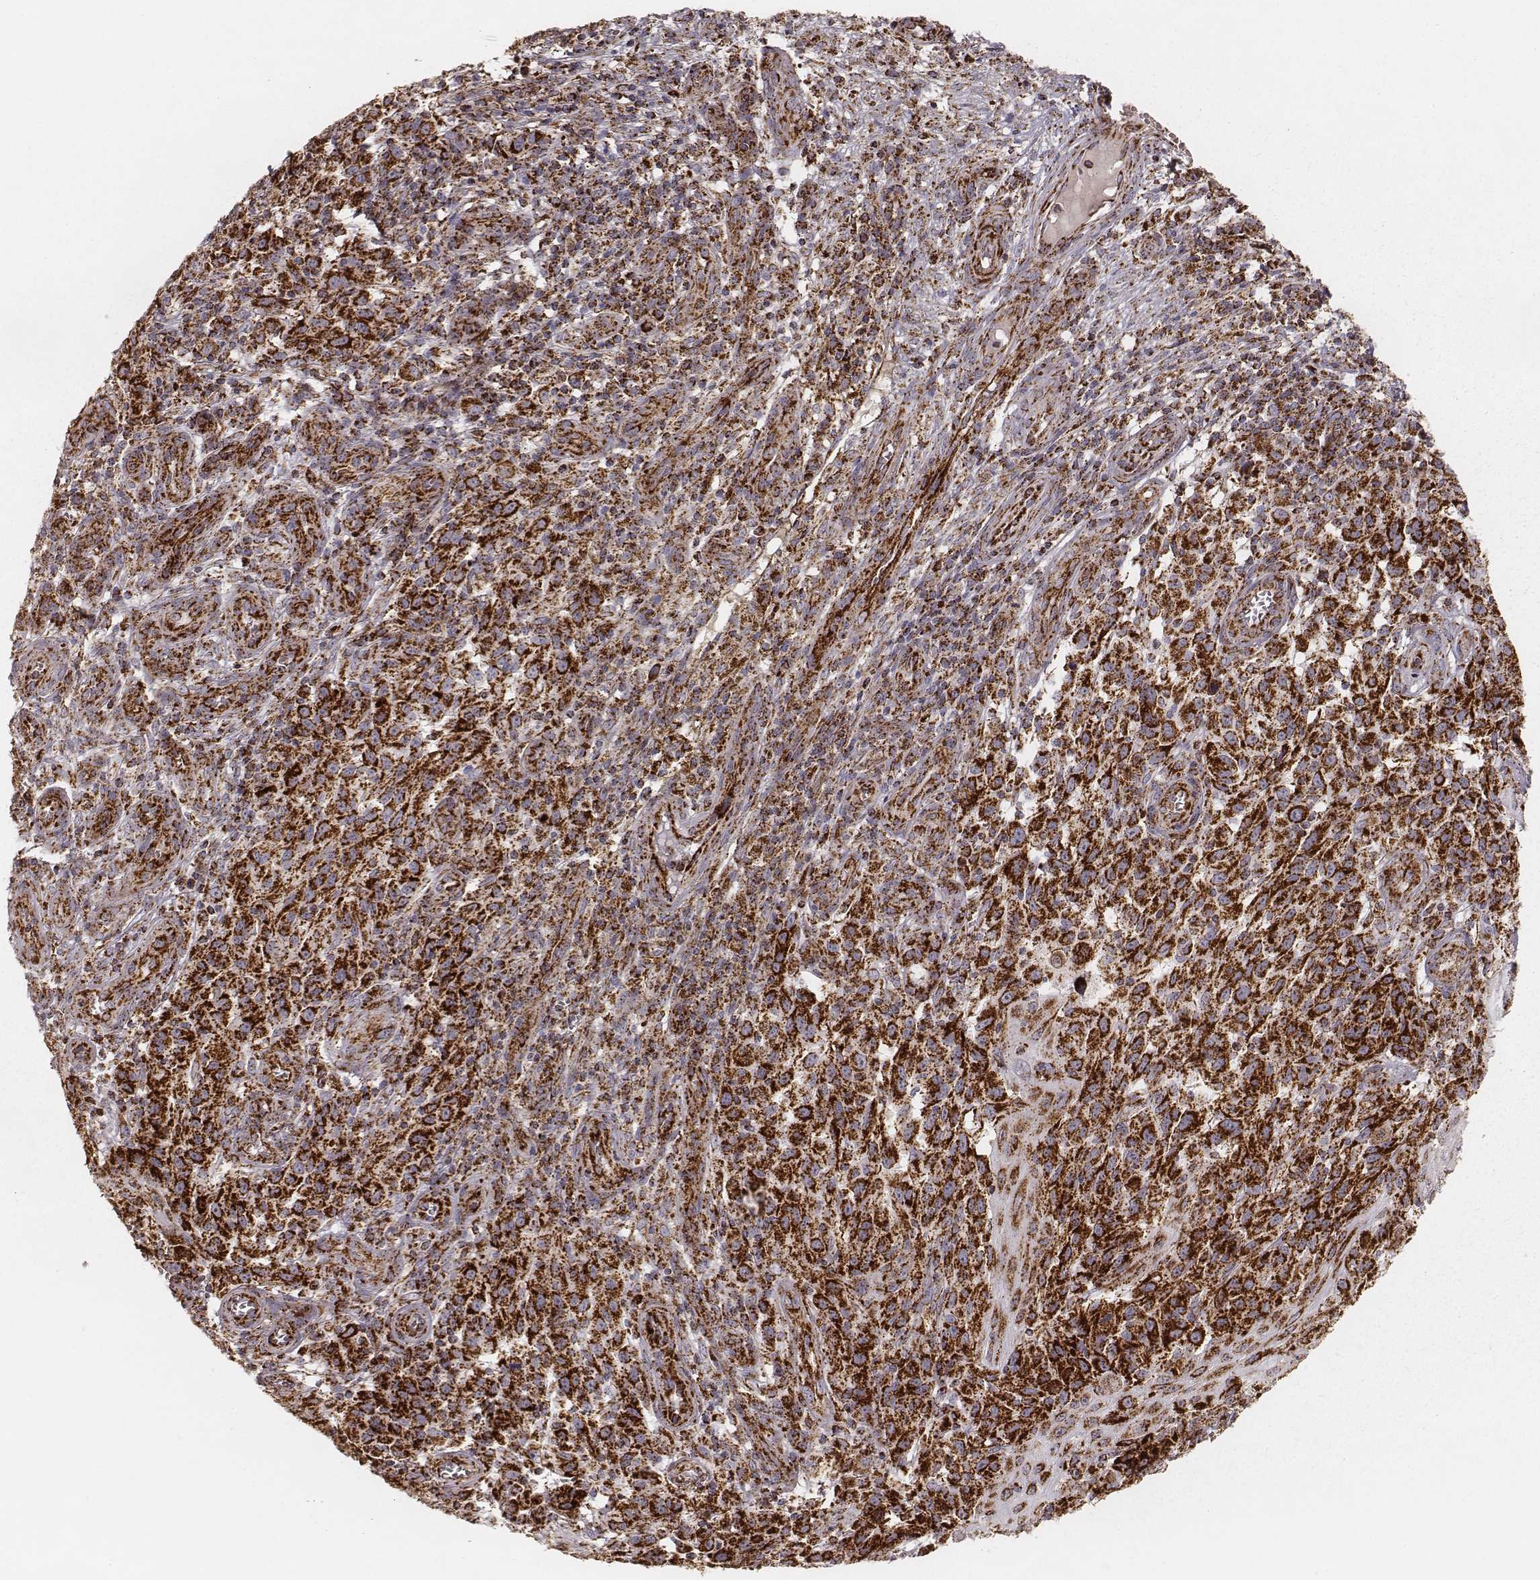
{"staining": {"intensity": "strong", "quantity": ">75%", "location": "cytoplasmic/membranous"}, "tissue": "melanoma", "cell_type": "Tumor cells", "image_type": "cancer", "snomed": [{"axis": "morphology", "description": "Malignant melanoma, NOS"}, {"axis": "topography", "description": "Skin"}], "caption": "There is high levels of strong cytoplasmic/membranous staining in tumor cells of melanoma, as demonstrated by immunohistochemical staining (brown color).", "gene": "CS", "patient": {"sex": "female", "age": 53}}